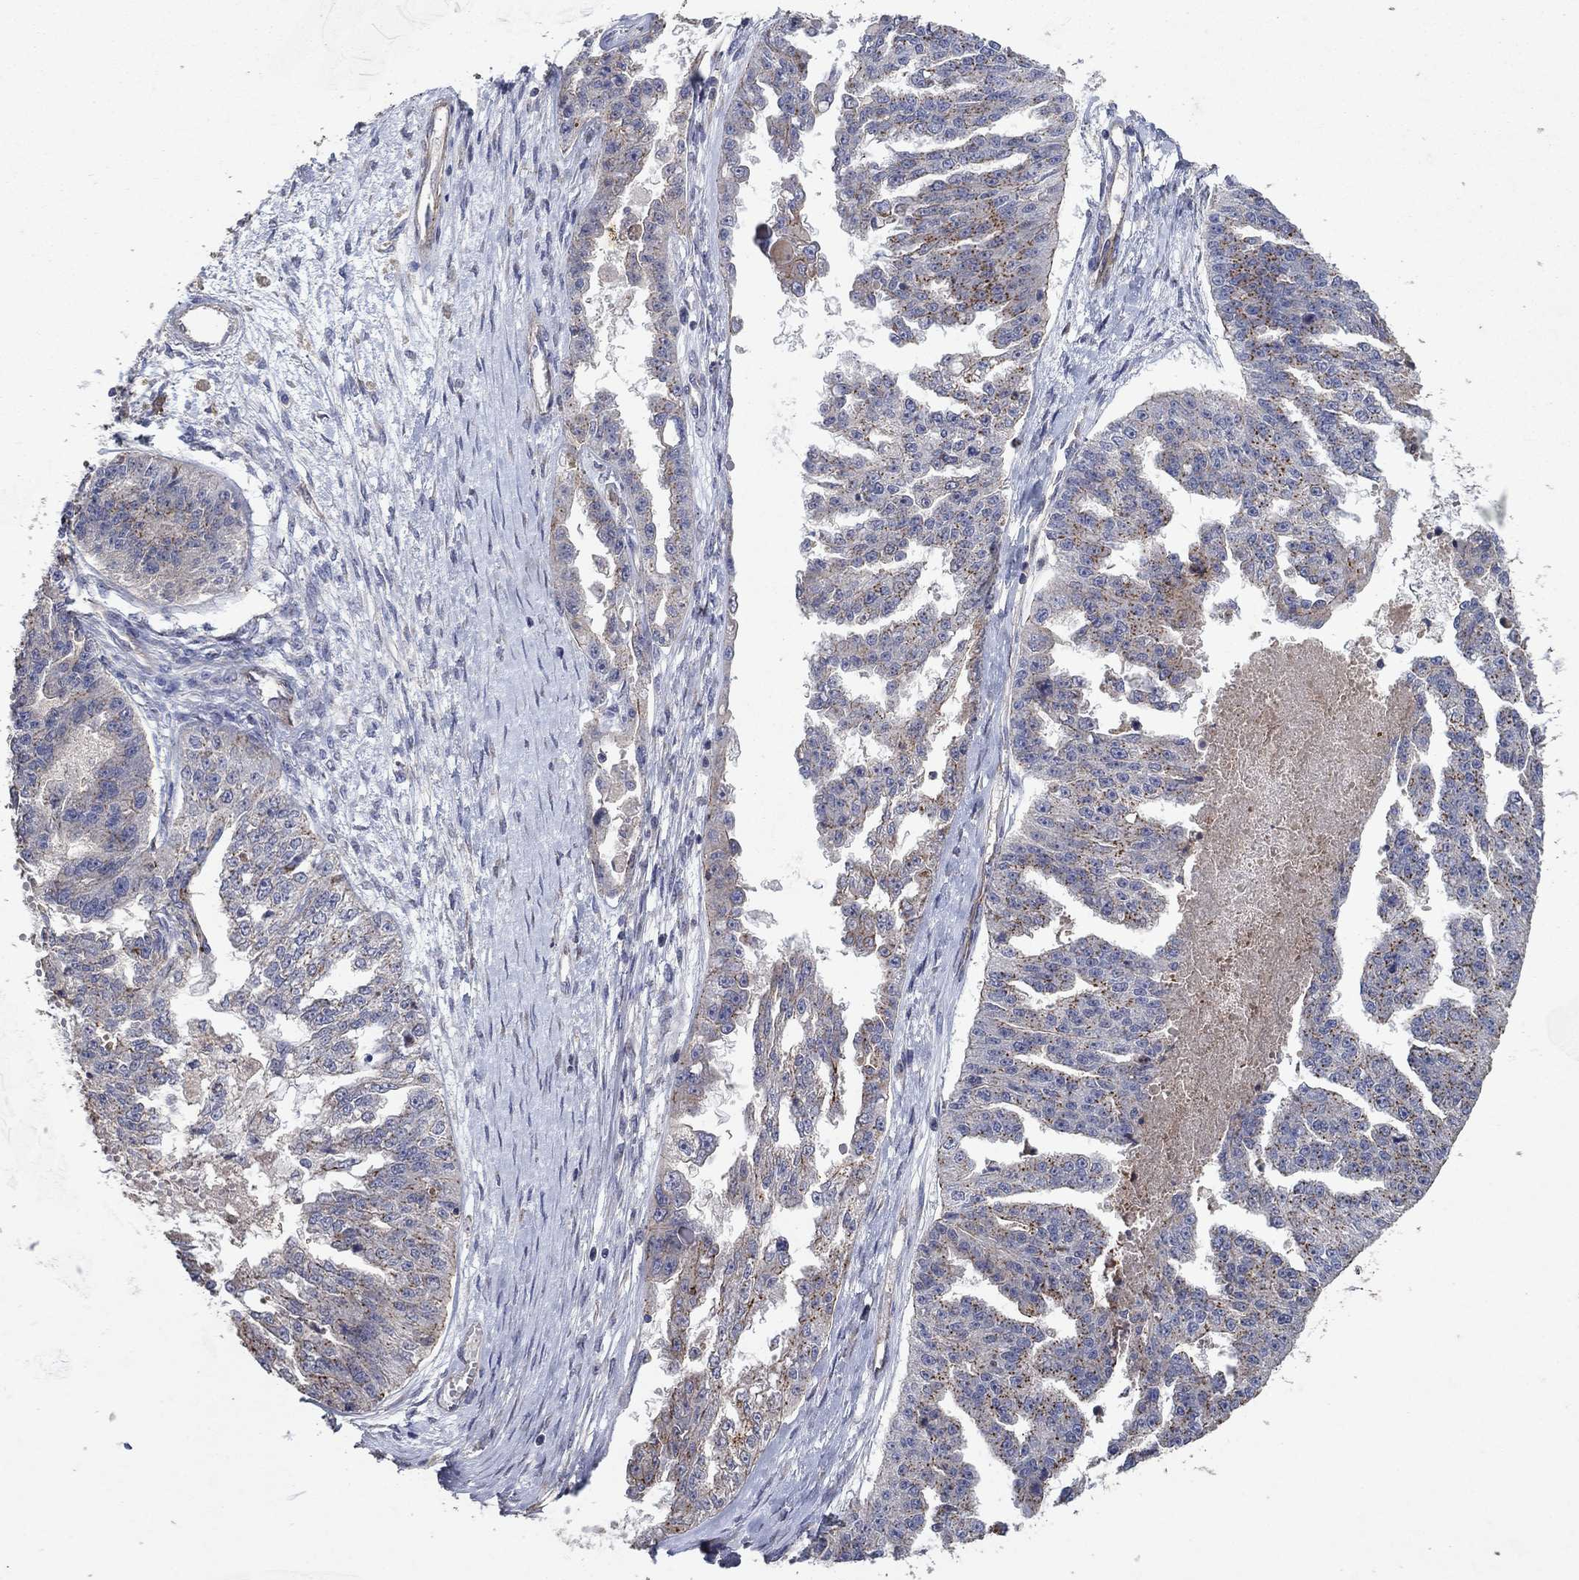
{"staining": {"intensity": "strong", "quantity": "25%-75%", "location": "cytoplasmic/membranous"}, "tissue": "ovarian cancer", "cell_type": "Tumor cells", "image_type": "cancer", "snomed": [{"axis": "morphology", "description": "Cystadenocarcinoma, serous, NOS"}, {"axis": "topography", "description": "Ovary"}], "caption": "DAB immunohistochemical staining of human ovarian cancer exhibits strong cytoplasmic/membranous protein staining in about 25%-75% of tumor cells. (DAB IHC with brightfield microscopy, high magnification).", "gene": "FRG1", "patient": {"sex": "female", "age": 58}}